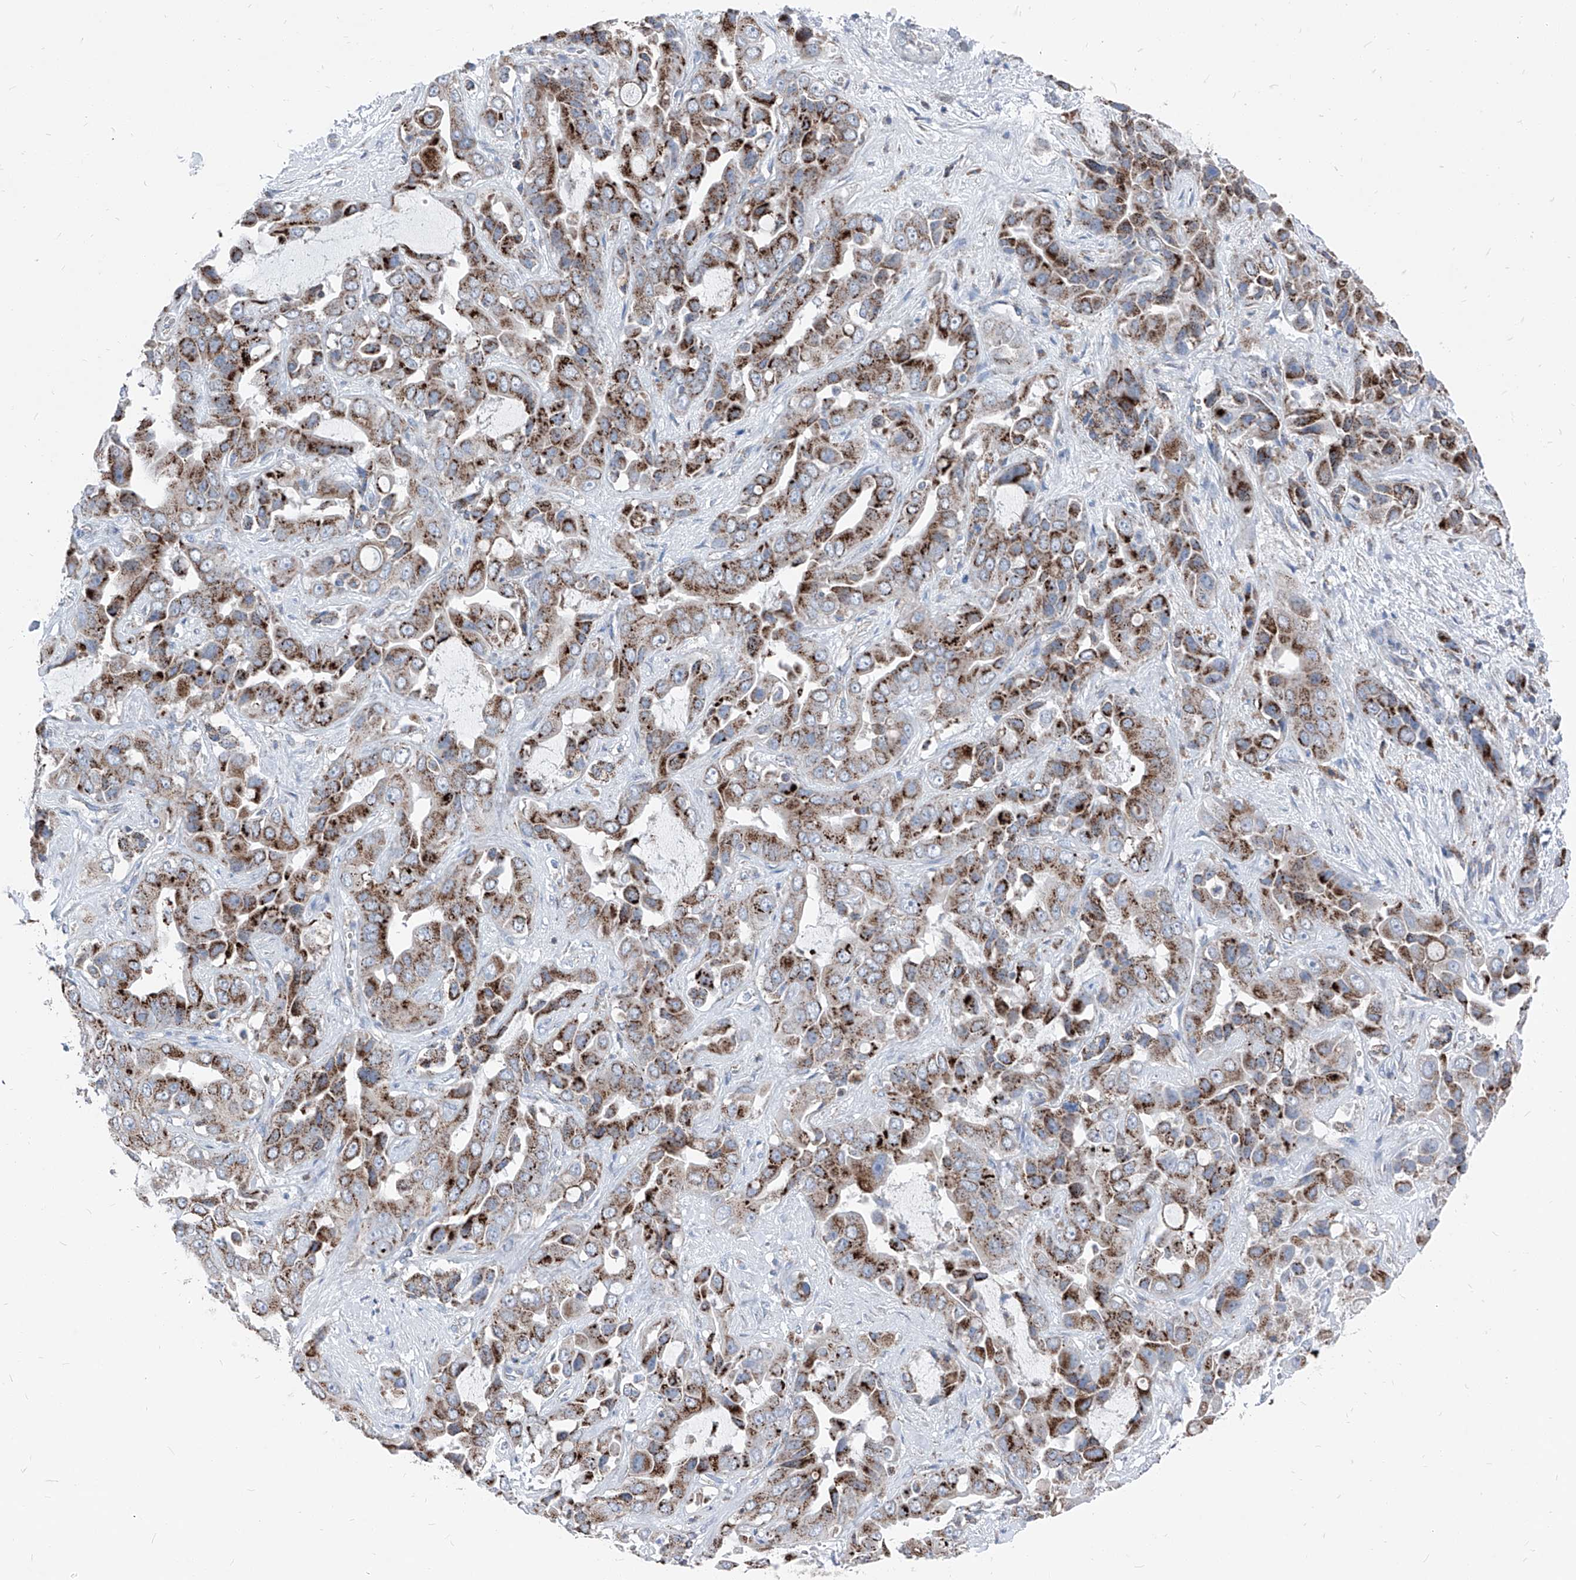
{"staining": {"intensity": "strong", "quantity": ">75%", "location": "cytoplasmic/membranous"}, "tissue": "liver cancer", "cell_type": "Tumor cells", "image_type": "cancer", "snomed": [{"axis": "morphology", "description": "Cholangiocarcinoma"}, {"axis": "topography", "description": "Liver"}], "caption": "Cholangiocarcinoma (liver) stained with a protein marker reveals strong staining in tumor cells.", "gene": "AGPS", "patient": {"sex": "female", "age": 52}}